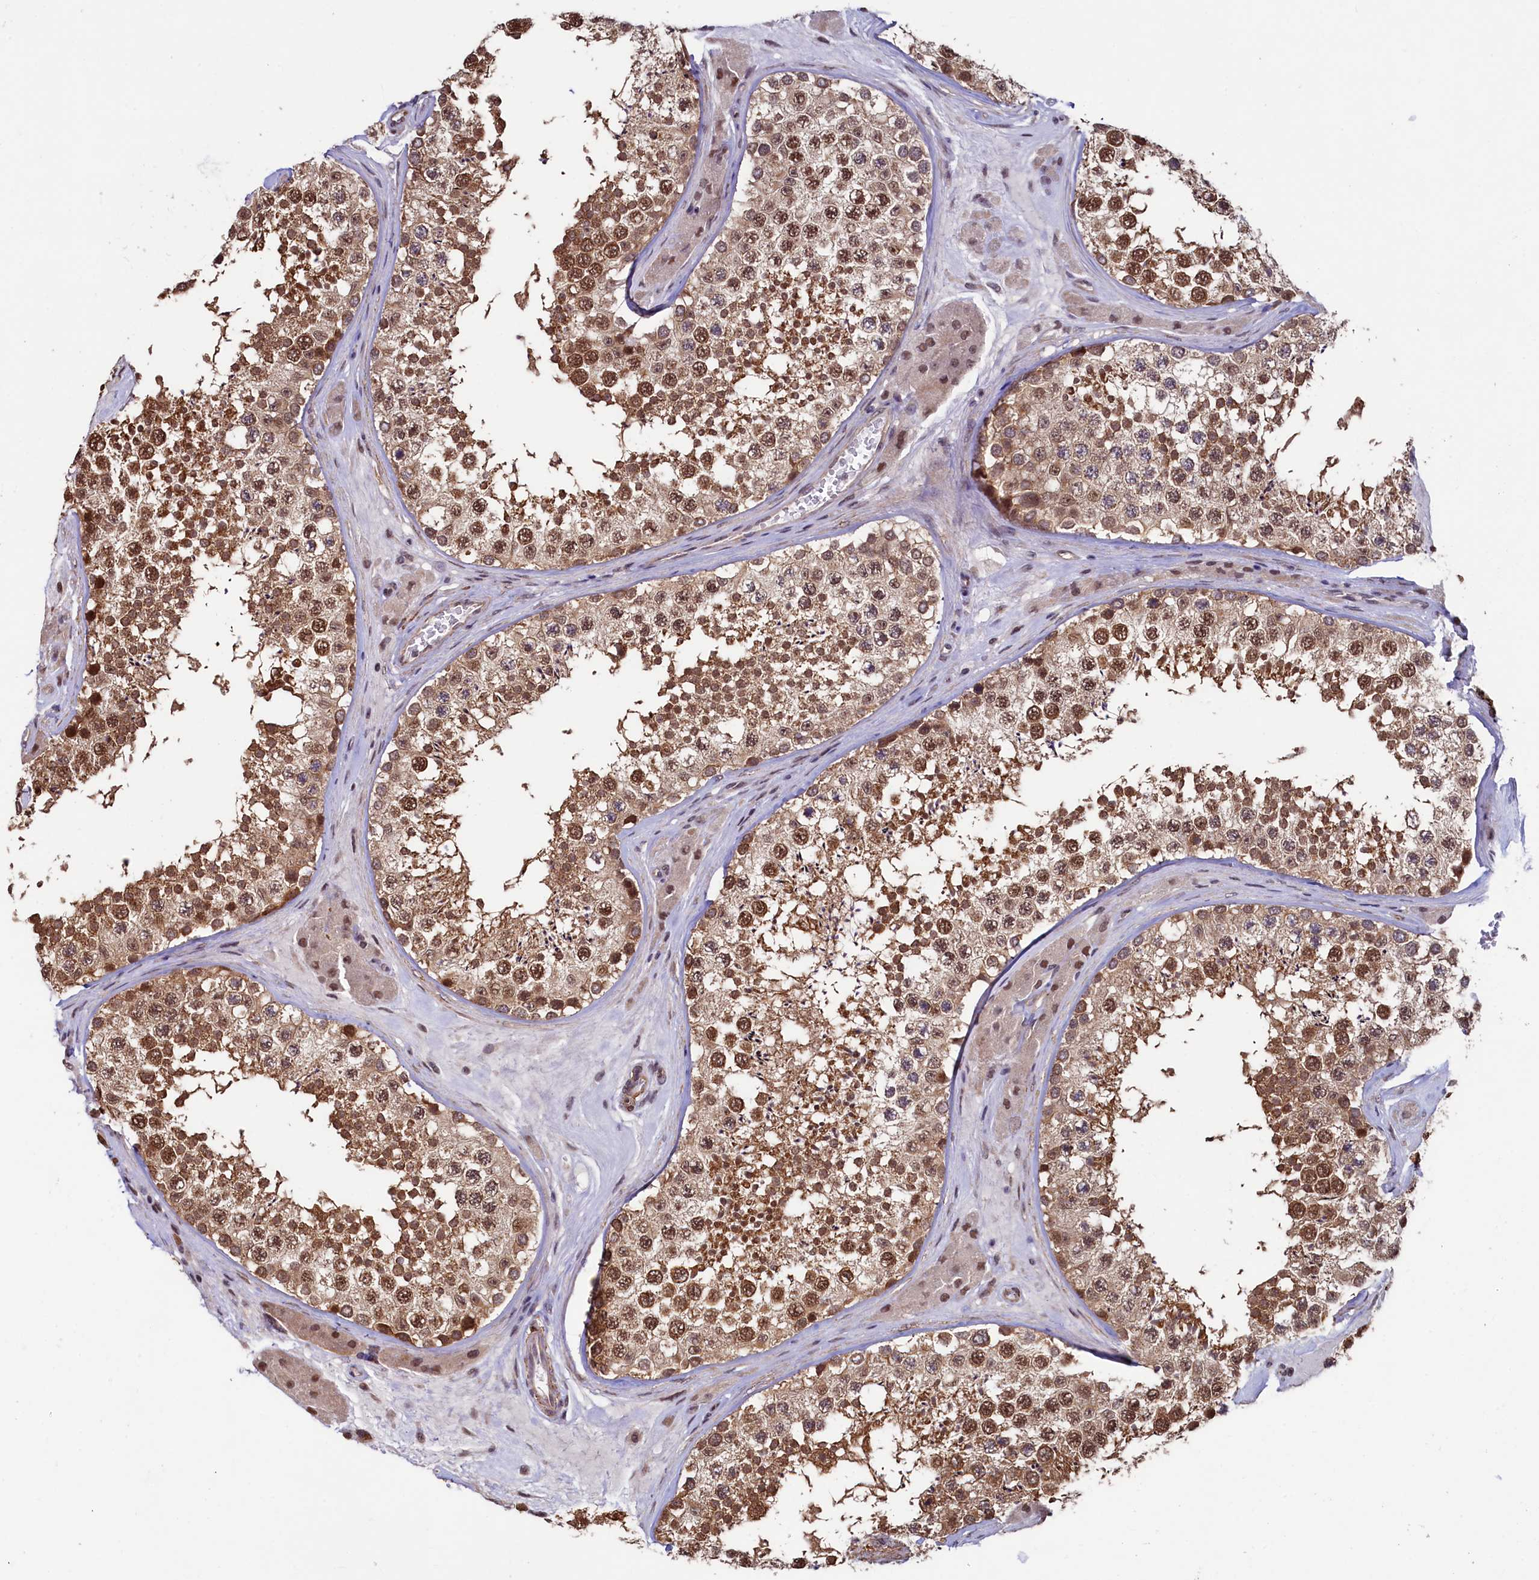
{"staining": {"intensity": "strong", "quantity": ">75%", "location": "cytoplasmic/membranous,nuclear"}, "tissue": "testis", "cell_type": "Cells in seminiferous ducts", "image_type": "normal", "snomed": [{"axis": "morphology", "description": "Normal tissue, NOS"}, {"axis": "topography", "description": "Testis"}], "caption": "Brown immunohistochemical staining in unremarkable testis demonstrates strong cytoplasmic/membranous,nuclear staining in approximately >75% of cells in seminiferous ducts.", "gene": "LEO1", "patient": {"sex": "male", "age": 46}}